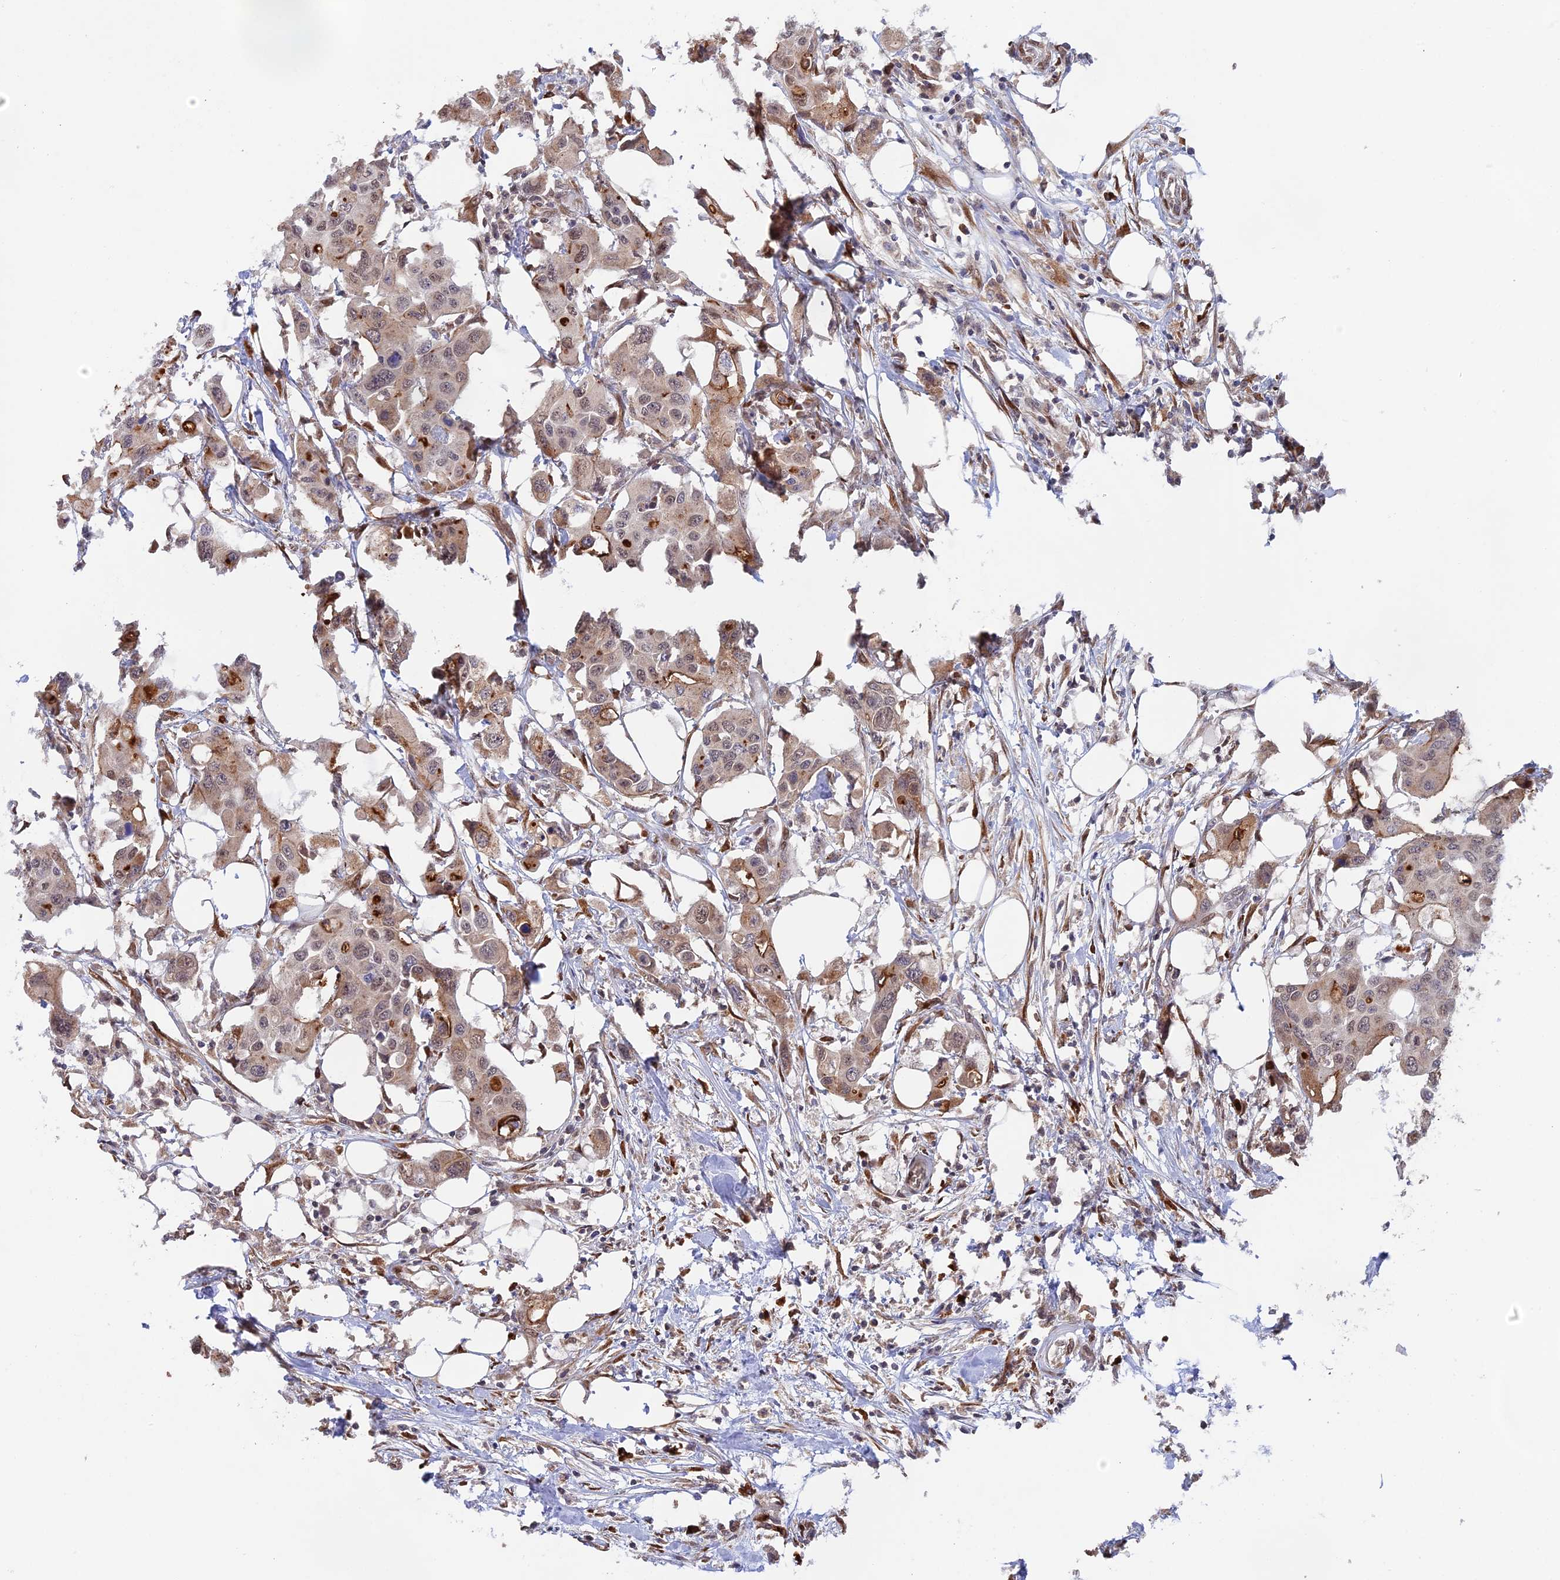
{"staining": {"intensity": "moderate", "quantity": "25%-75%", "location": "cytoplasmic/membranous,nuclear"}, "tissue": "colorectal cancer", "cell_type": "Tumor cells", "image_type": "cancer", "snomed": [{"axis": "morphology", "description": "Adenocarcinoma, NOS"}, {"axis": "topography", "description": "Colon"}], "caption": "Colorectal cancer tissue reveals moderate cytoplasmic/membranous and nuclear staining in about 25%-75% of tumor cells", "gene": "SNX17", "patient": {"sex": "male", "age": 77}}